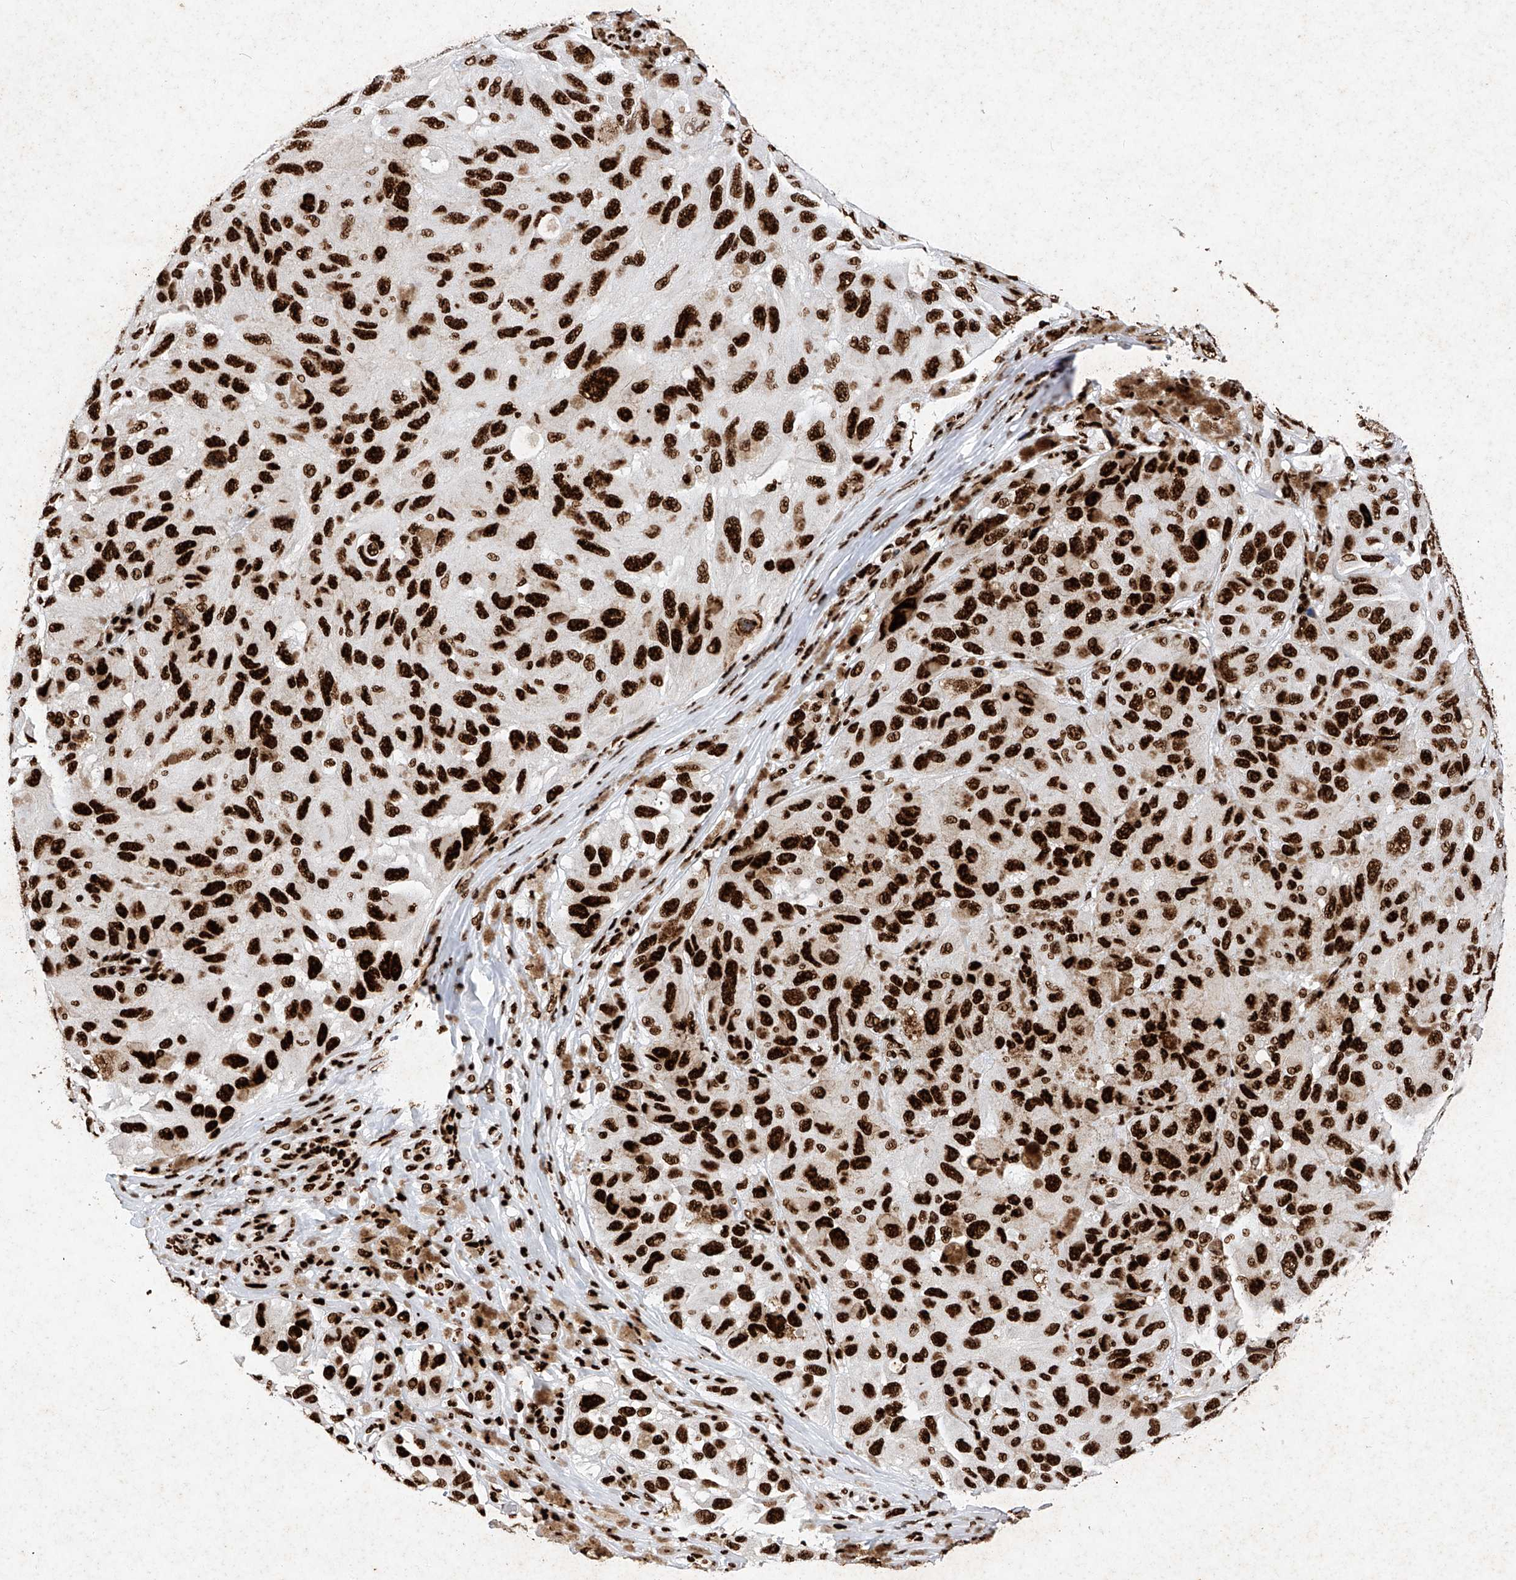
{"staining": {"intensity": "strong", "quantity": ">75%", "location": "nuclear"}, "tissue": "melanoma", "cell_type": "Tumor cells", "image_type": "cancer", "snomed": [{"axis": "morphology", "description": "Malignant melanoma, NOS"}, {"axis": "topography", "description": "Skin"}], "caption": "Malignant melanoma stained for a protein (brown) shows strong nuclear positive expression in approximately >75% of tumor cells.", "gene": "SRSF6", "patient": {"sex": "female", "age": 73}}